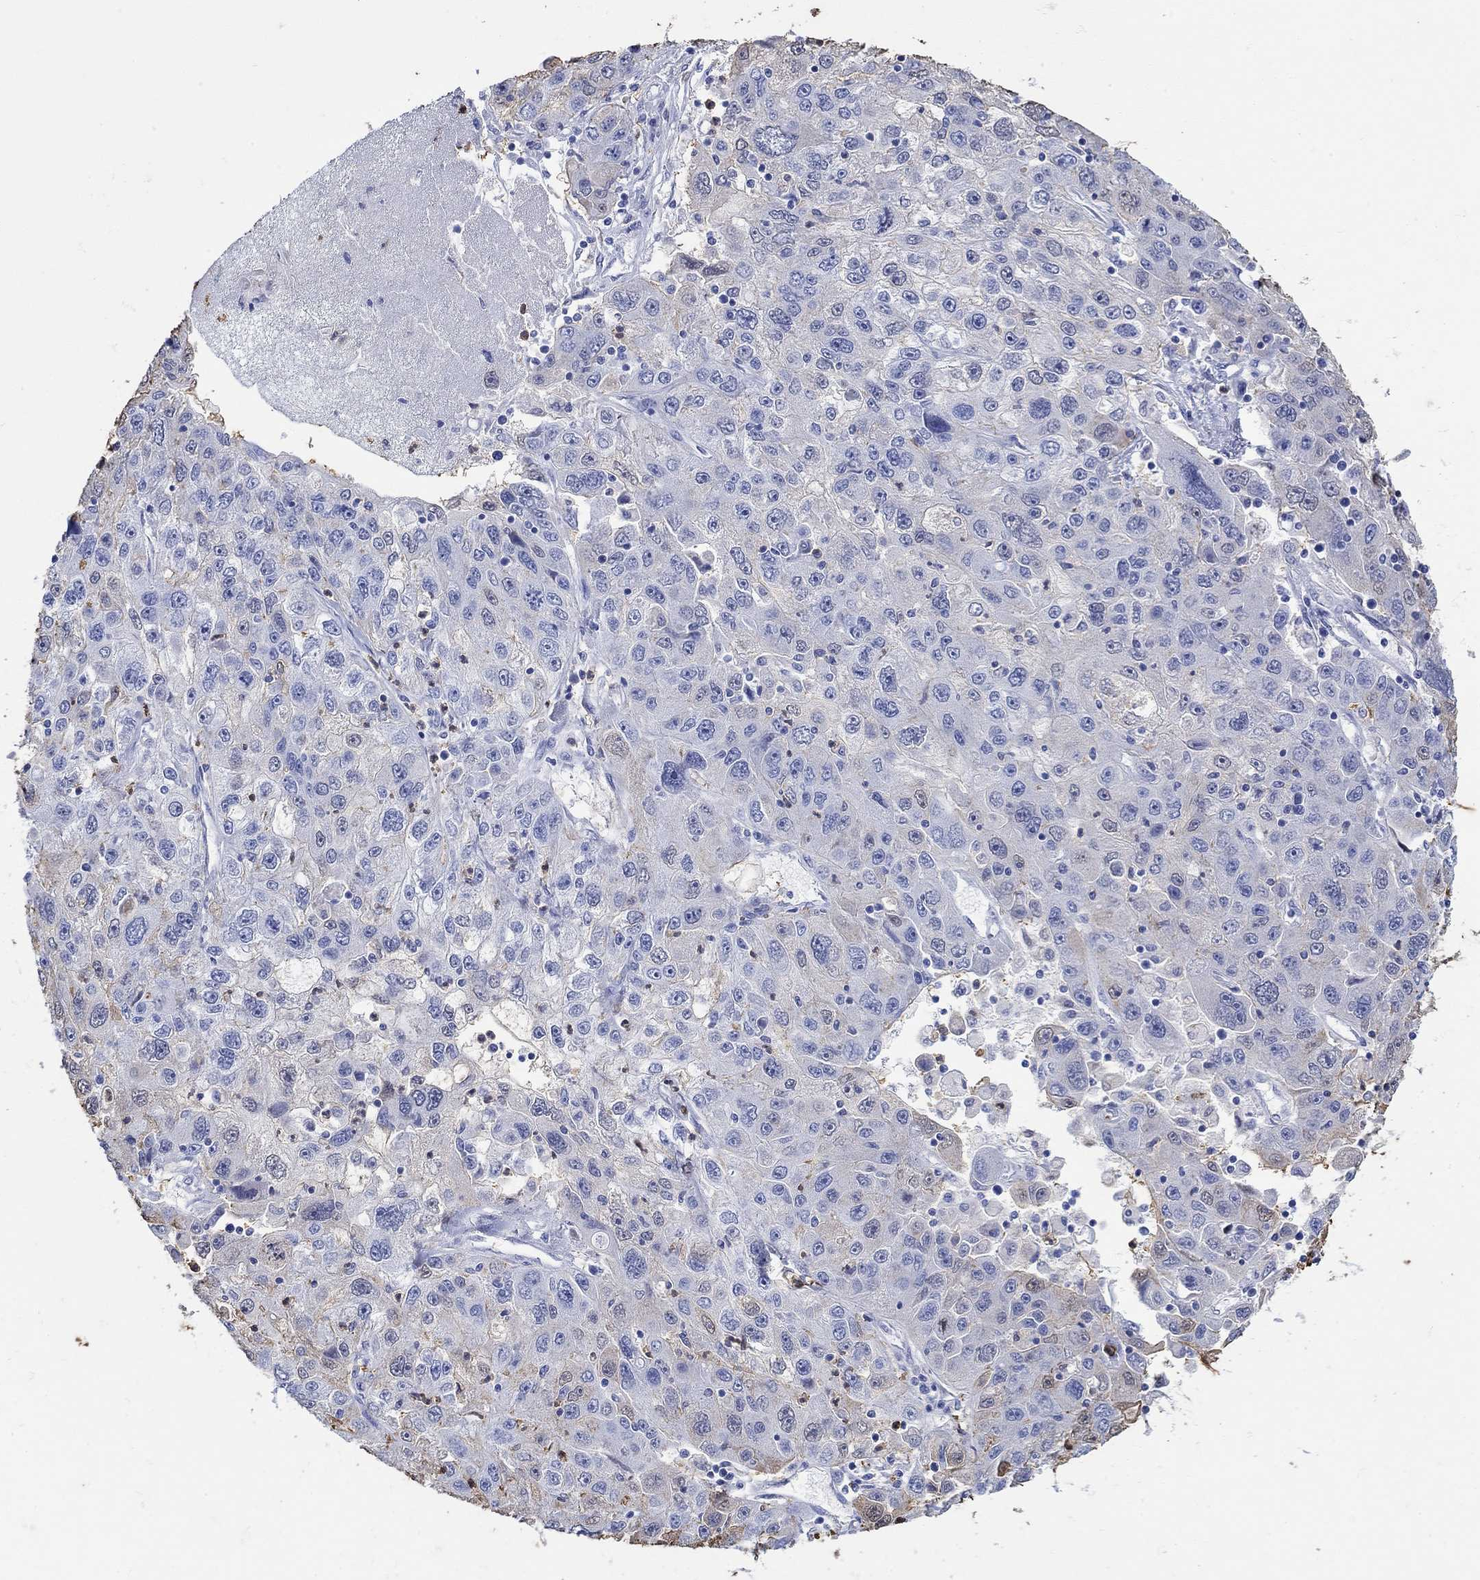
{"staining": {"intensity": "negative", "quantity": "none", "location": "none"}, "tissue": "stomach cancer", "cell_type": "Tumor cells", "image_type": "cancer", "snomed": [{"axis": "morphology", "description": "Adenocarcinoma, NOS"}, {"axis": "topography", "description": "Stomach"}], "caption": "Human stomach adenocarcinoma stained for a protein using immunohistochemistry reveals no staining in tumor cells.", "gene": "LINGO3", "patient": {"sex": "male", "age": 56}}